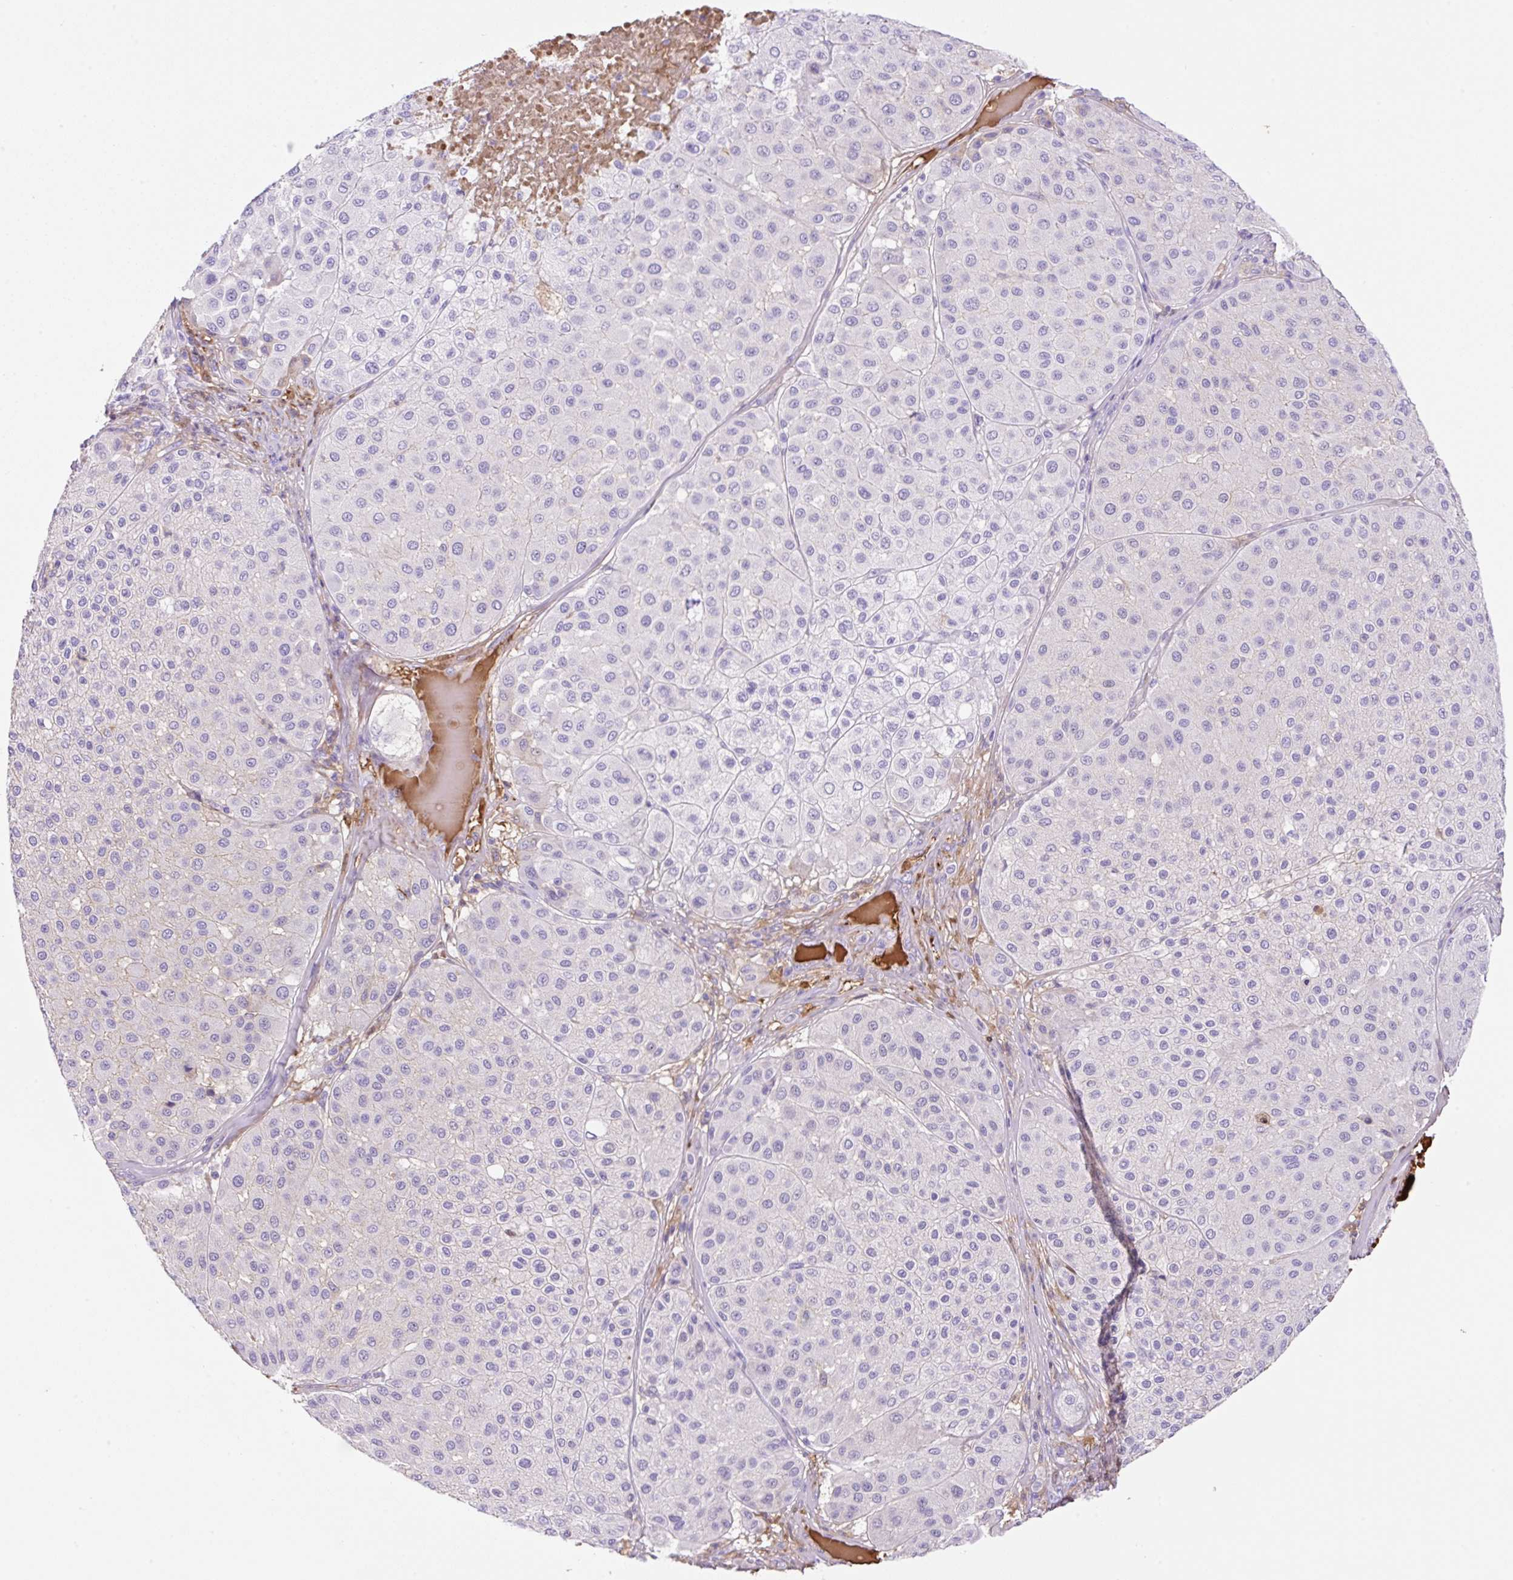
{"staining": {"intensity": "negative", "quantity": "none", "location": "none"}, "tissue": "melanoma", "cell_type": "Tumor cells", "image_type": "cancer", "snomed": [{"axis": "morphology", "description": "Malignant melanoma, Metastatic site"}, {"axis": "topography", "description": "Smooth muscle"}], "caption": "The photomicrograph exhibits no significant expression in tumor cells of melanoma. (DAB (3,3'-diaminobenzidine) immunohistochemistry (IHC) visualized using brightfield microscopy, high magnification).", "gene": "TDRD15", "patient": {"sex": "male", "age": 41}}